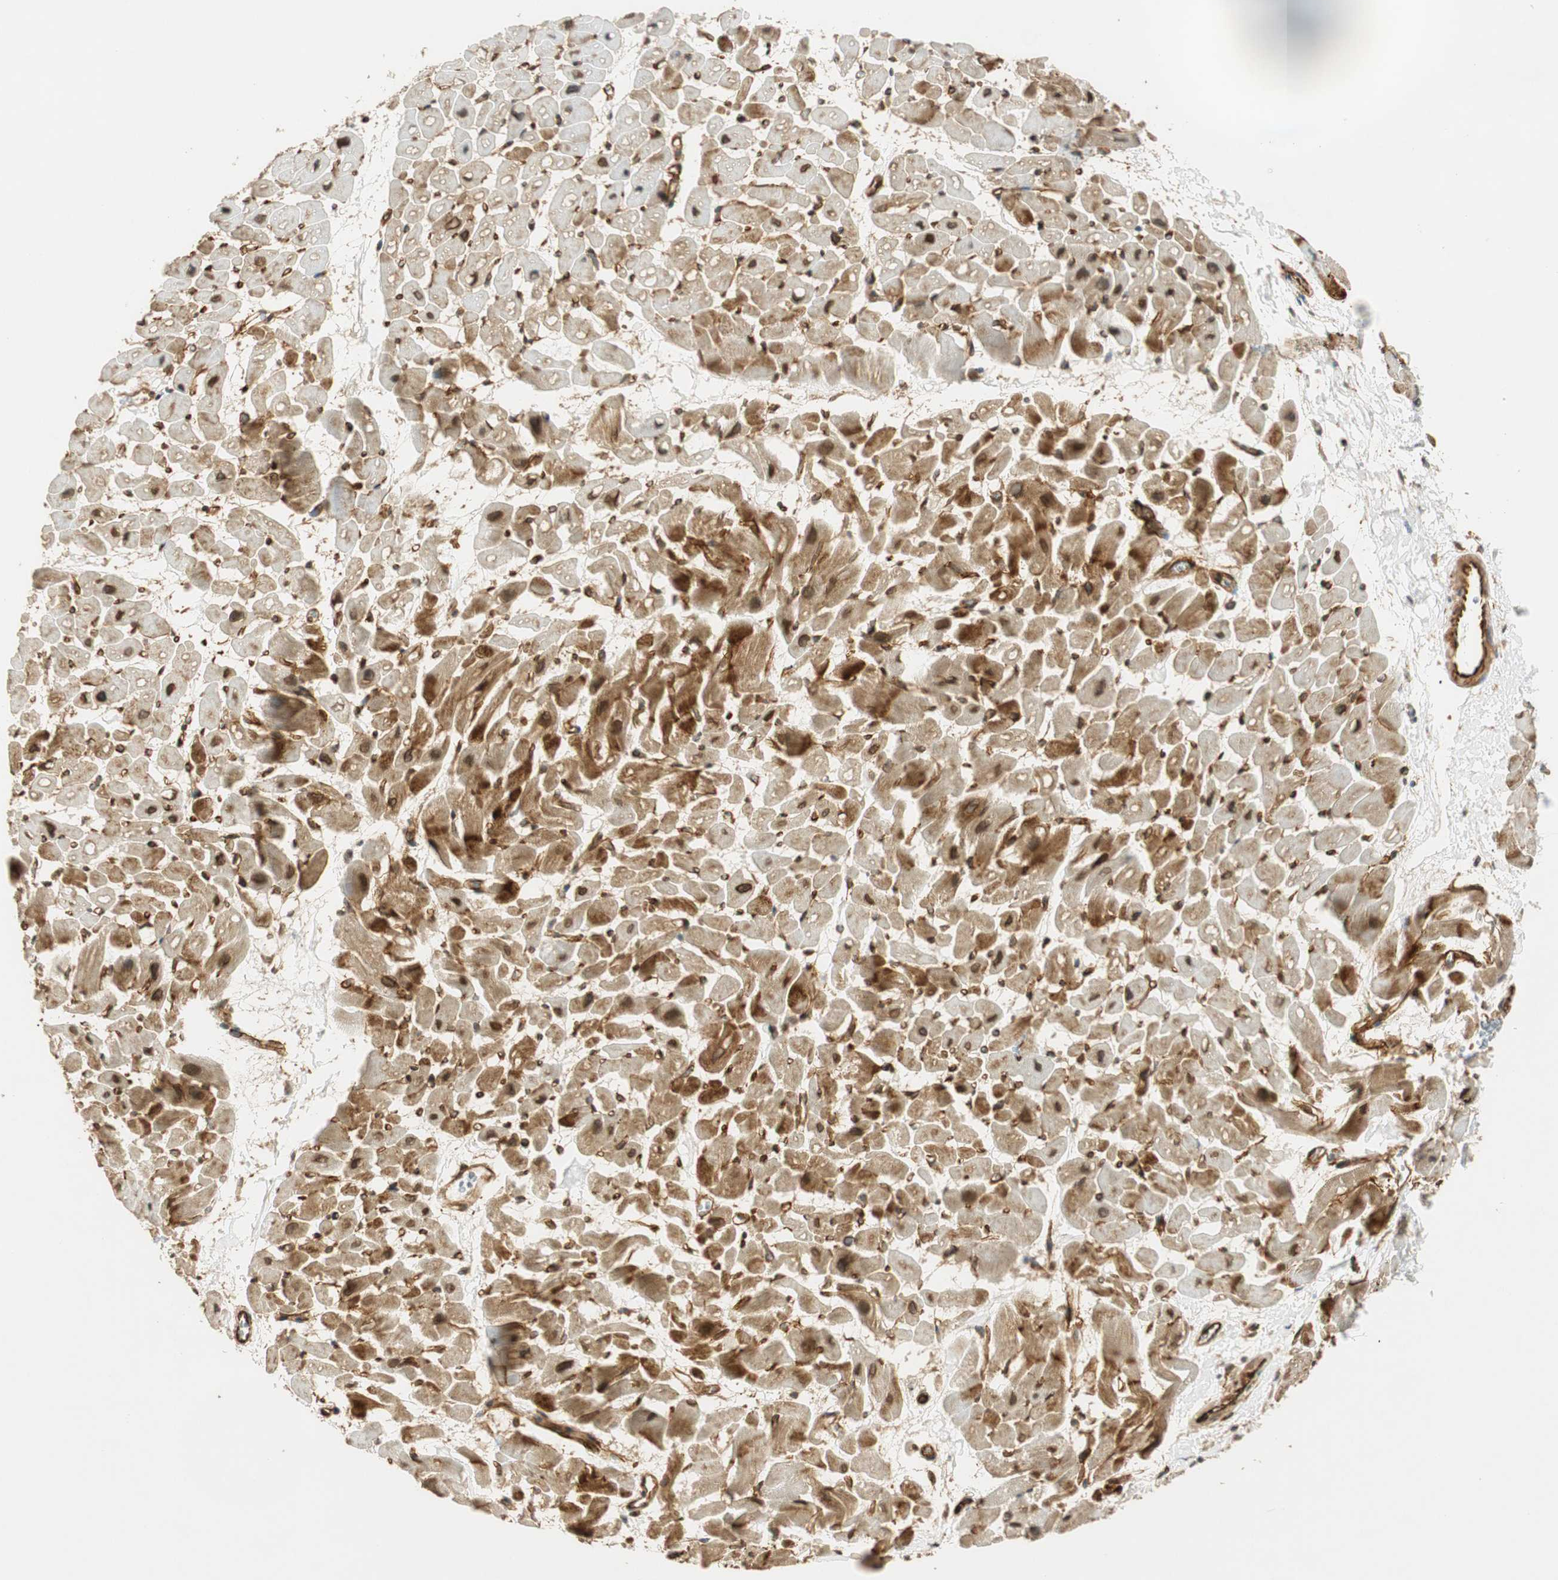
{"staining": {"intensity": "moderate", "quantity": "25%-75%", "location": "cytoplasmic/membranous"}, "tissue": "heart muscle", "cell_type": "Cardiomyocytes", "image_type": "normal", "snomed": [{"axis": "morphology", "description": "Normal tissue, NOS"}, {"axis": "topography", "description": "Heart"}], "caption": "Immunohistochemistry (IHC) of benign heart muscle reveals medium levels of moderate cytoplasmic/membranous staining in about 25%-75% of cardiomyocytes.", "gene": "NES", "patient": {"sex": "male", "age": 45}}